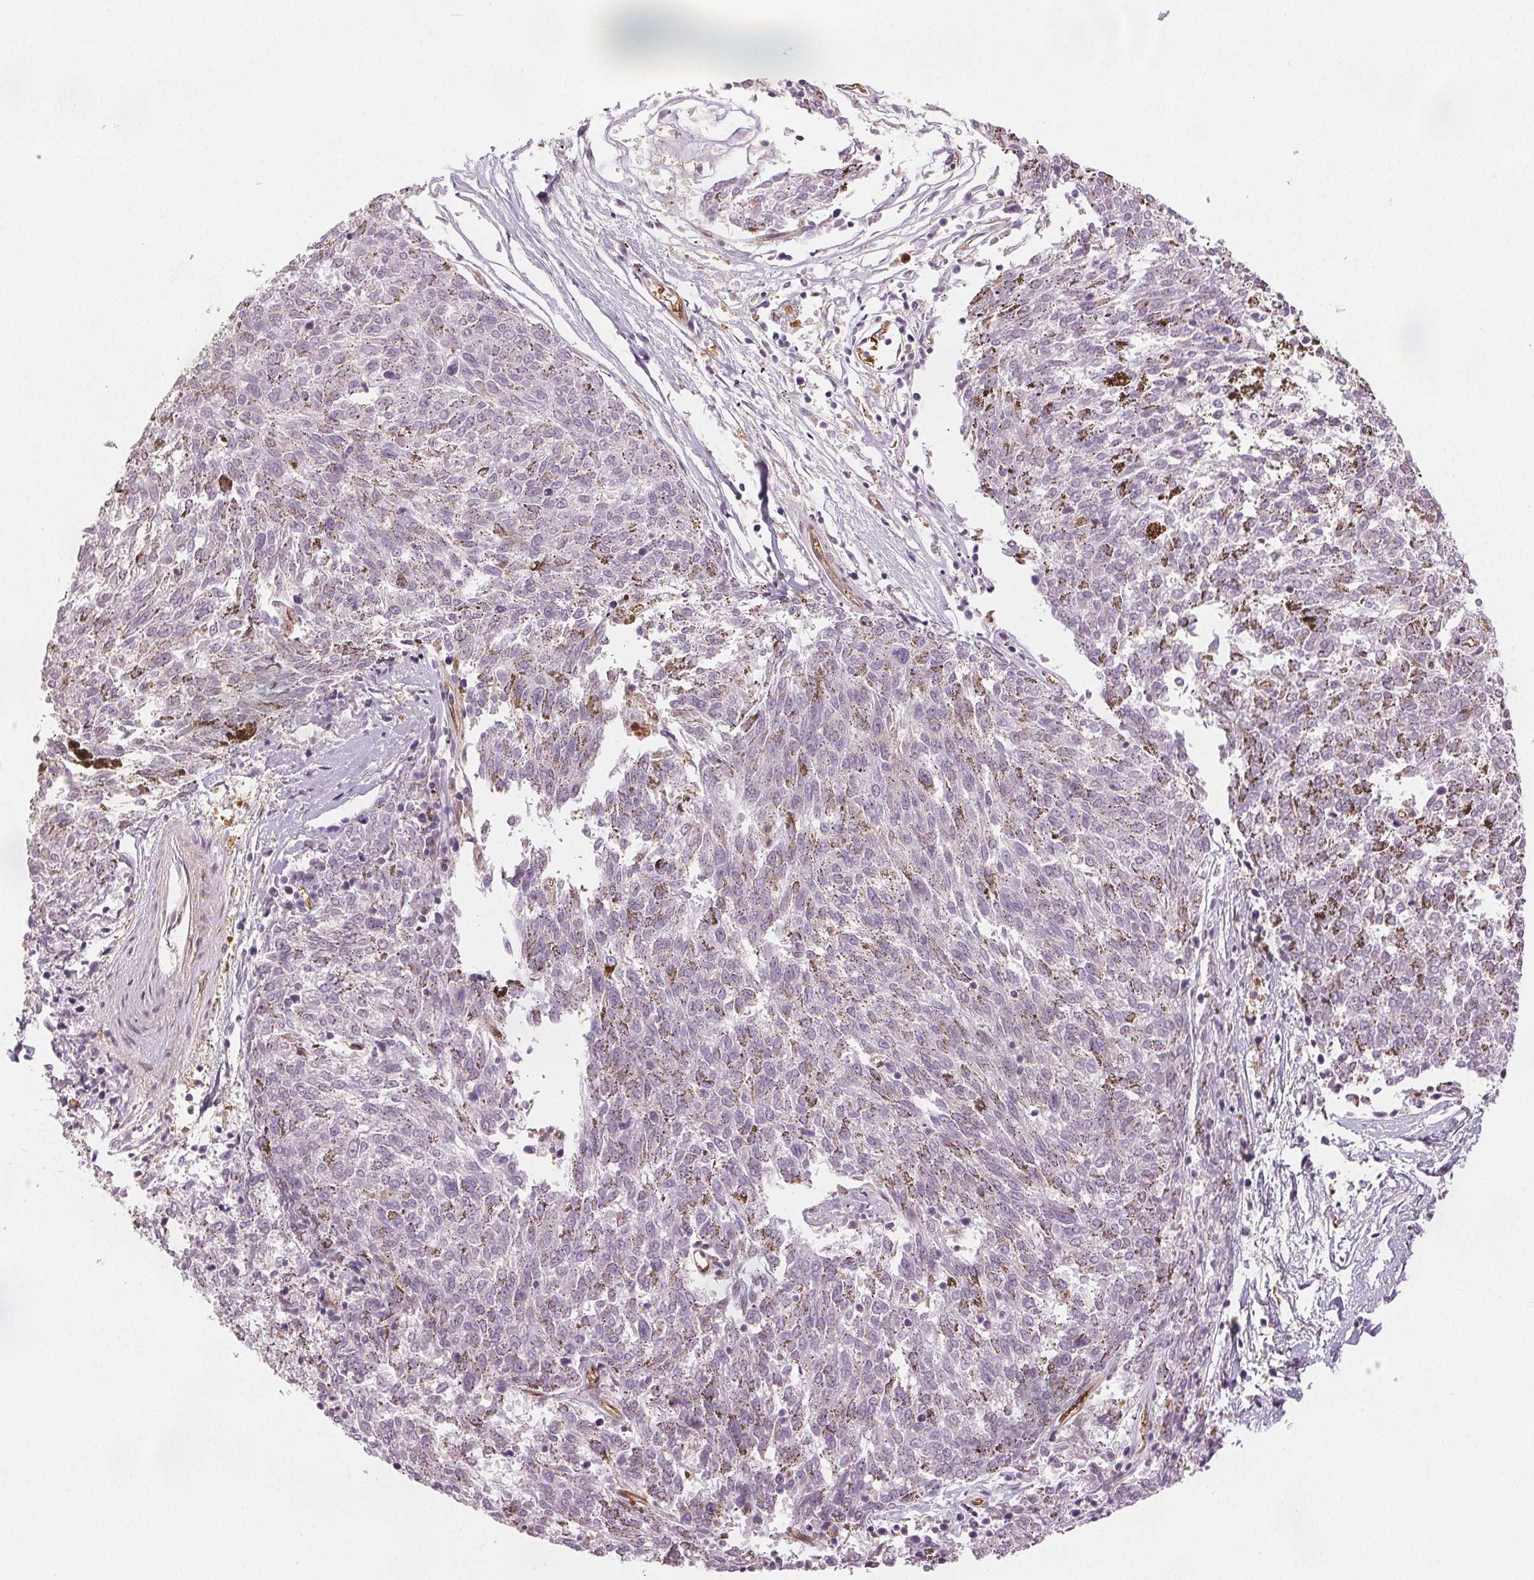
{"staining": {"intensity": "negative", "quantity": "none", "location": "none"}, "tissue": "melanoma", "cell_type": "Tumor cells", "image_type": "cancer", "snomed": [{"axis": "morphology", "description": "Malignant melanoma, NOS"}, {"axis": "topography", "description": "Skin"}], "caption": "Protein analysis of melanoma exhibits no significant staining in tumor cells.", "gene": "DIAPH2", "patient": {"sex": "female", "age": 72}}